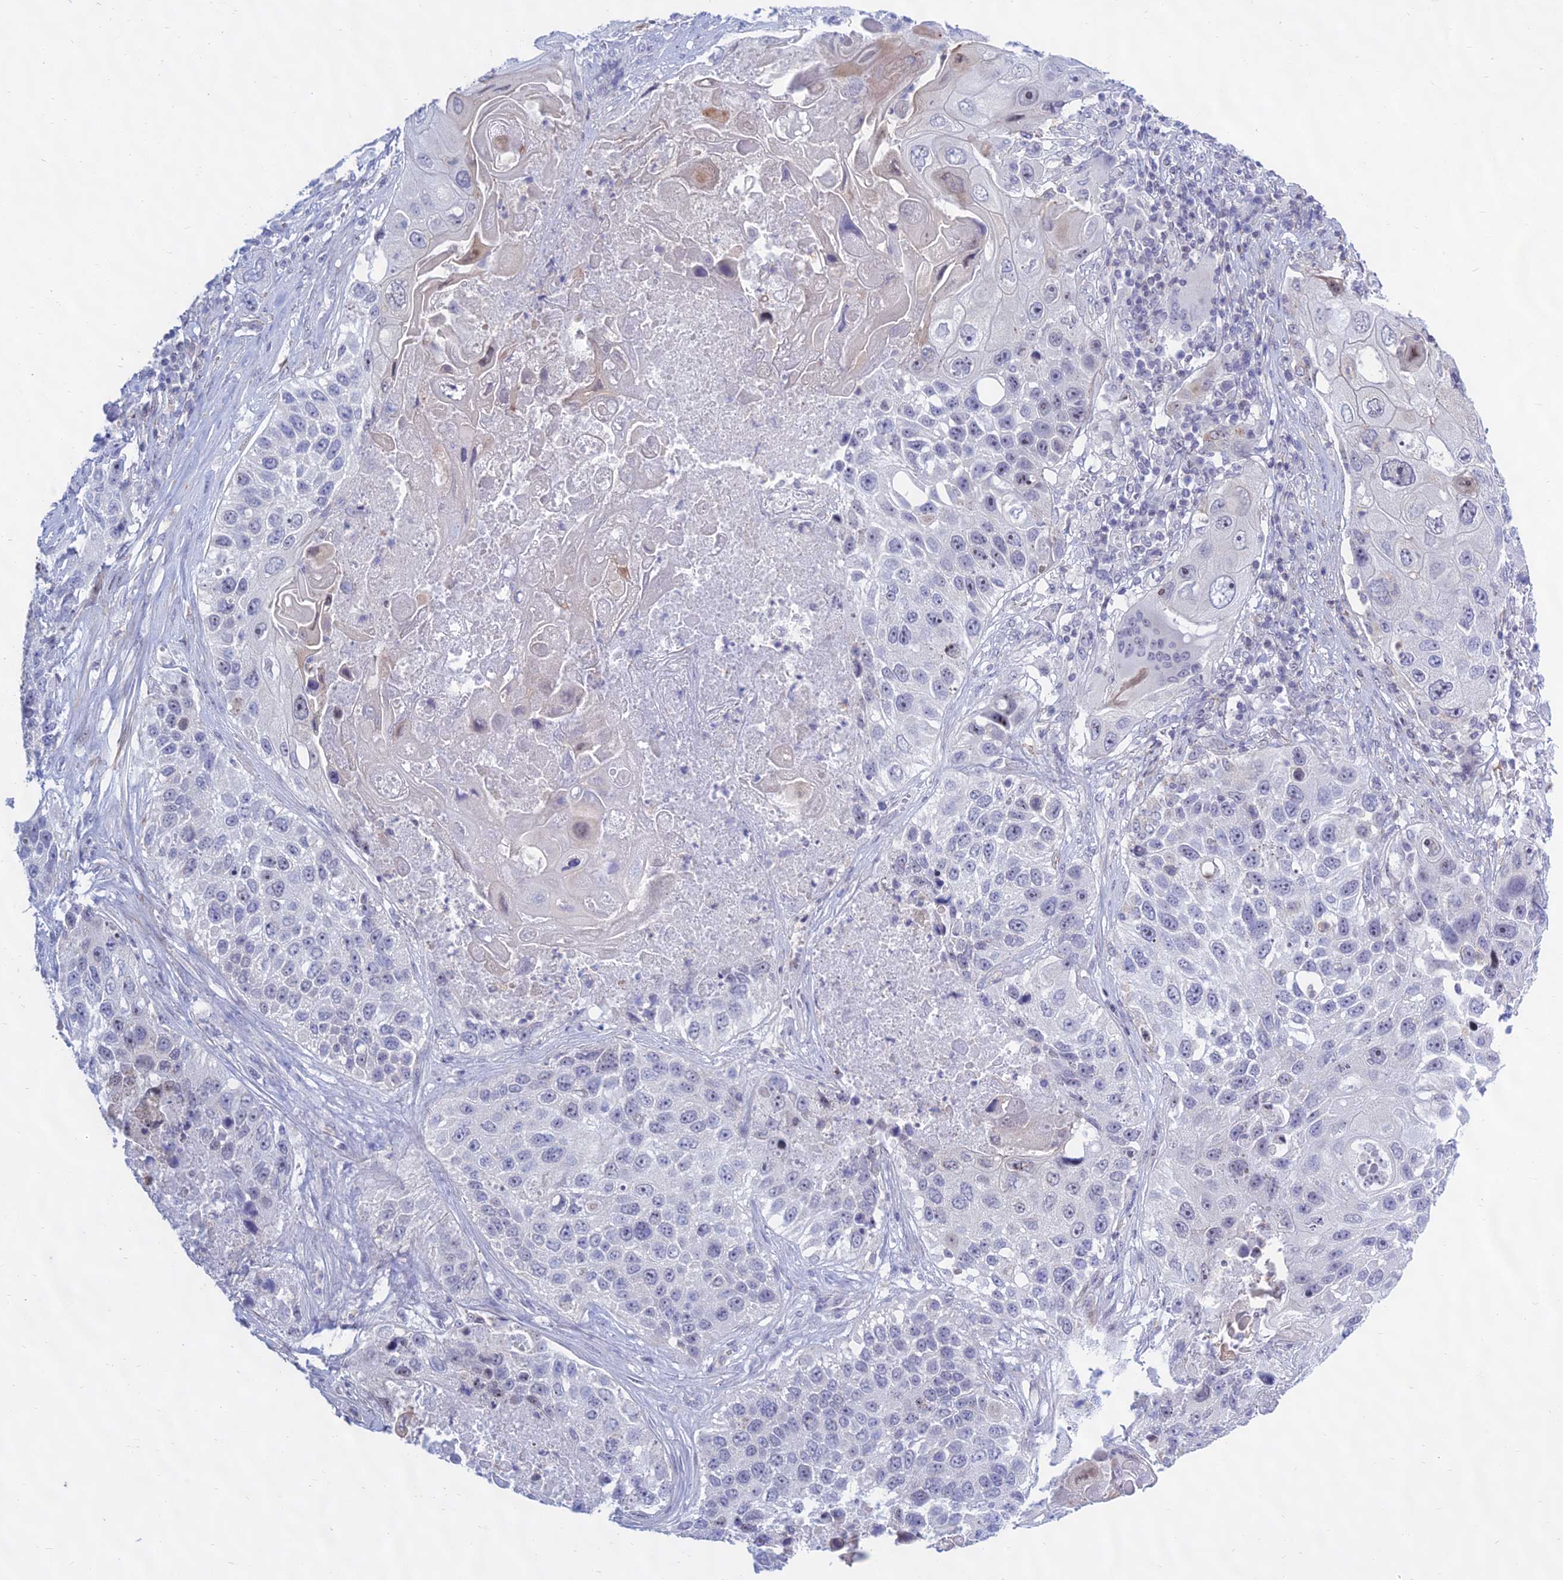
{"staining": {"intensity": "negative", "quantity": "none", "location": "none"}, "tissue": "lung cancer", "cell_type": "Tumor cells", "image_type": "cancer", "snomed": [{"axis": "morphology", "description": "Squamous cell carcinoma, NOS"}, {"axis": "topography", "description": "Lung"}], "caption": "Squamous cell carcinoma (lung) was stained to show a protein in brown. There is no significant positivity in tumor cells.", "gene": "KRR1", "patient": {"sex": "male", "age": 61}}